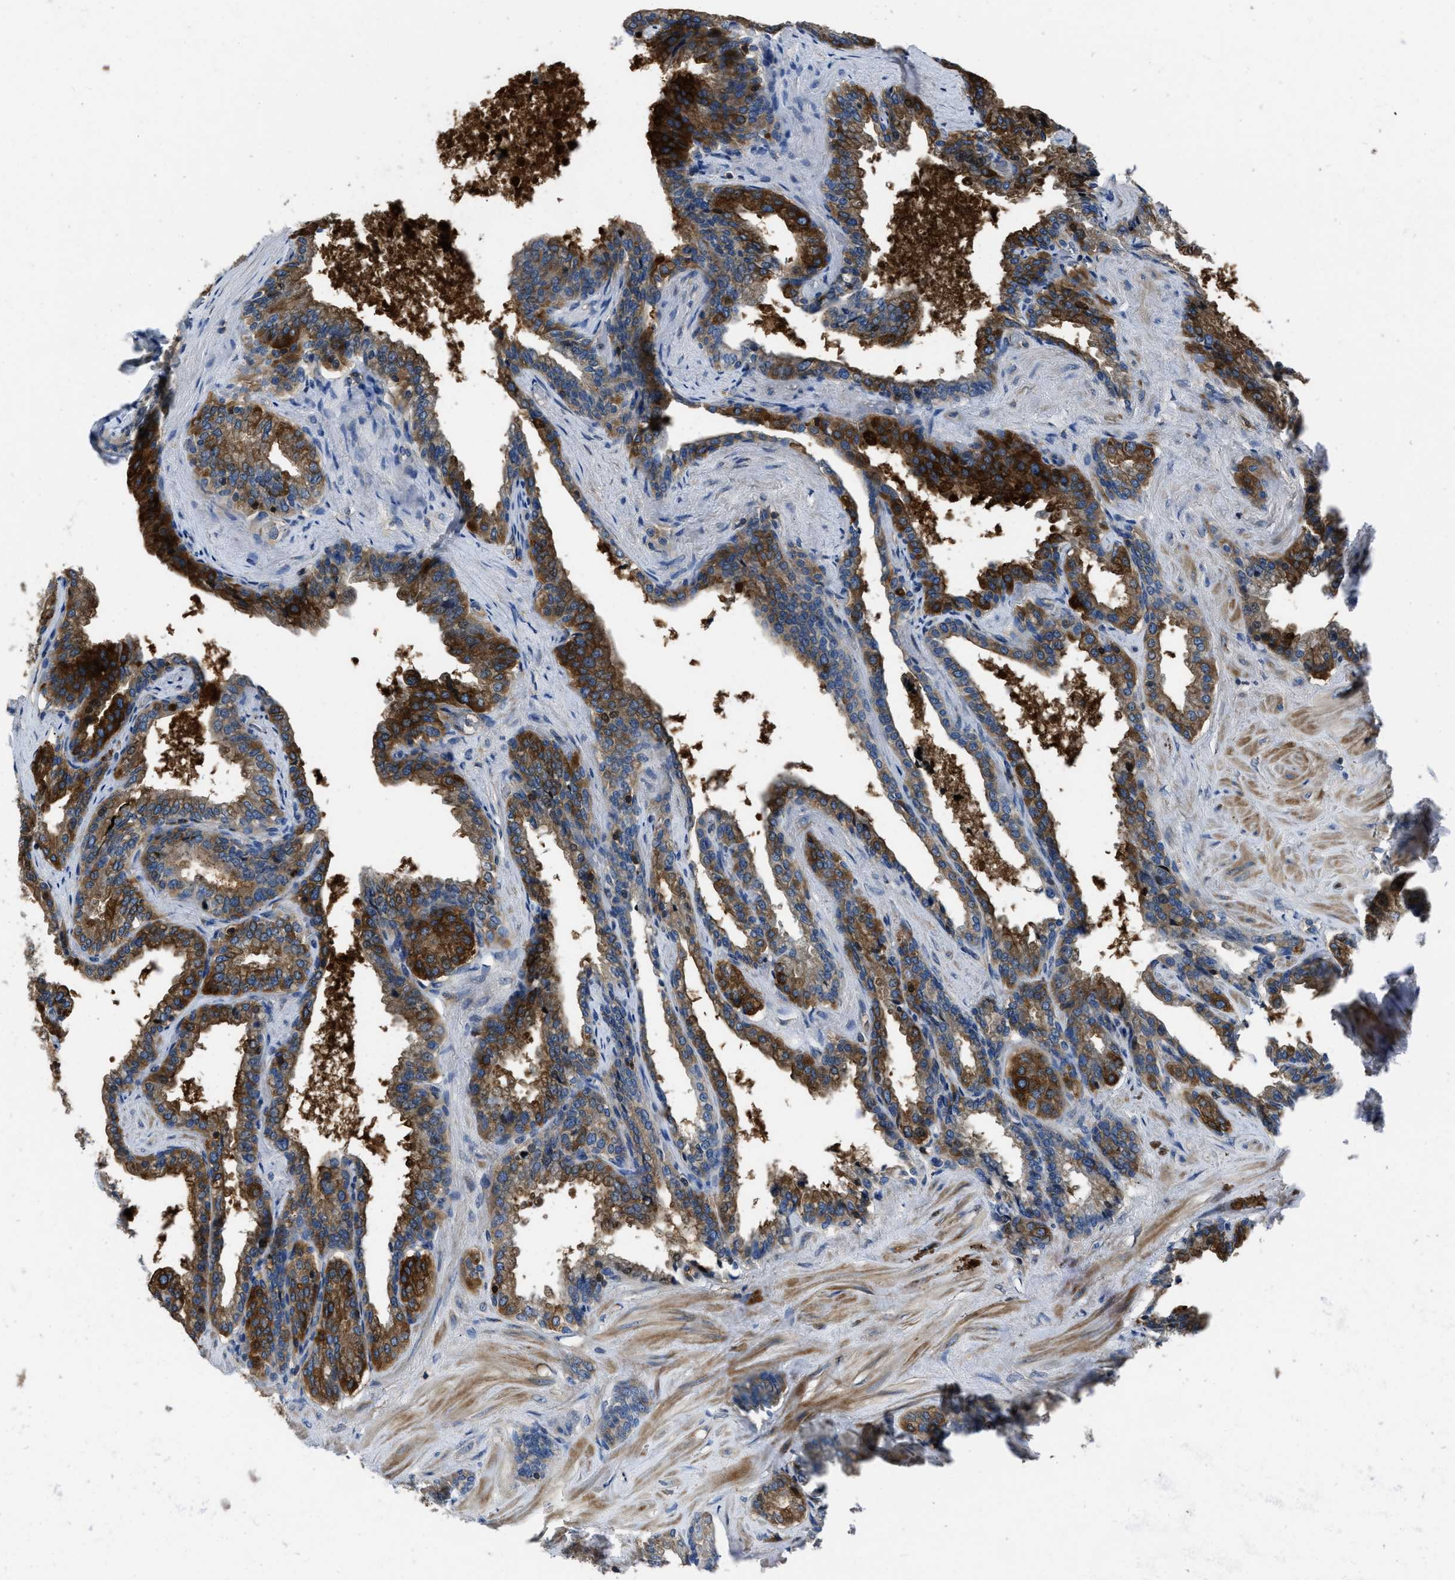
{"staining": {"intensity": "strong", "quantity": "25%-75%", "location": "cytoplasmic/membranous"}, "tissue": "seminal vesicle", "cell_type": "Glandular cells", "image_type": "normal", "snomed": [{"axis": "morphology", "description": "Normal tissue, NOS"}, {"axis": "topography", "description": "Seminal veicle"}], "caption": "Approximately 25%-75% of glandular cells in normal seminal vesicle reveal strong cytoplasmic/membranous protein positivity as visualized by brown immunohistochemical staining.", "gene": "YARS1", "patient": {"sex": "male", "age": 46}}